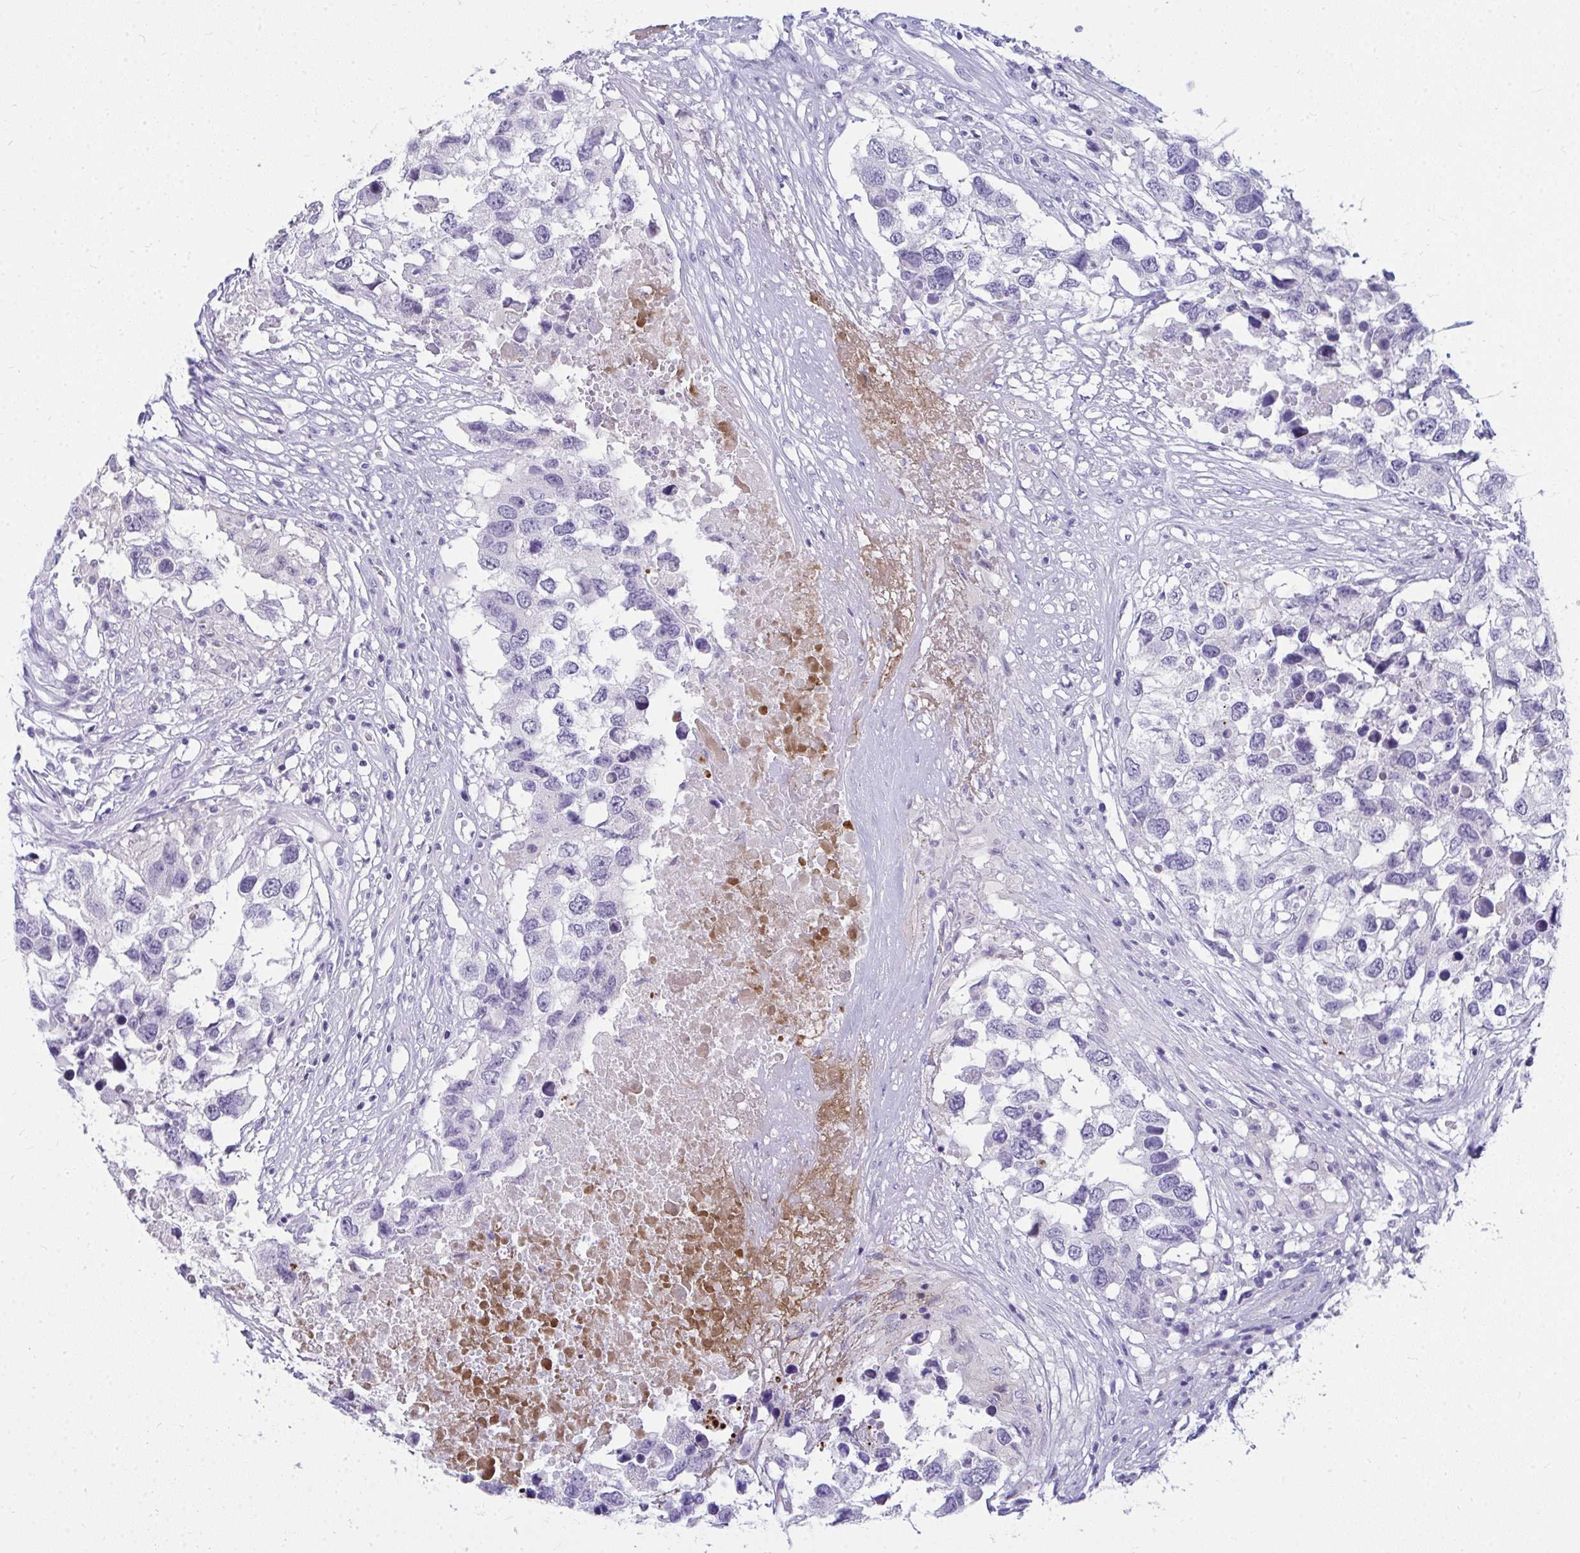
{"staining": {"intensity": "negative", "quantity": "none", "location": "none"}, "tissue": "testis cancer", "cell_type": "Tumor cells", "image_type": "cancer", "snomed": [{"axis": "morphology", "description": "Carcinoma, Embryonal, NOS"}, {"axis": "topography", "description": "Testis"}], "caption": "Tumor cells are negative for brown protein staining in testis cancer (embryonal carcinoma).", "gene": "TSBP1", "patient": {"sex": "male", "age": 83}}